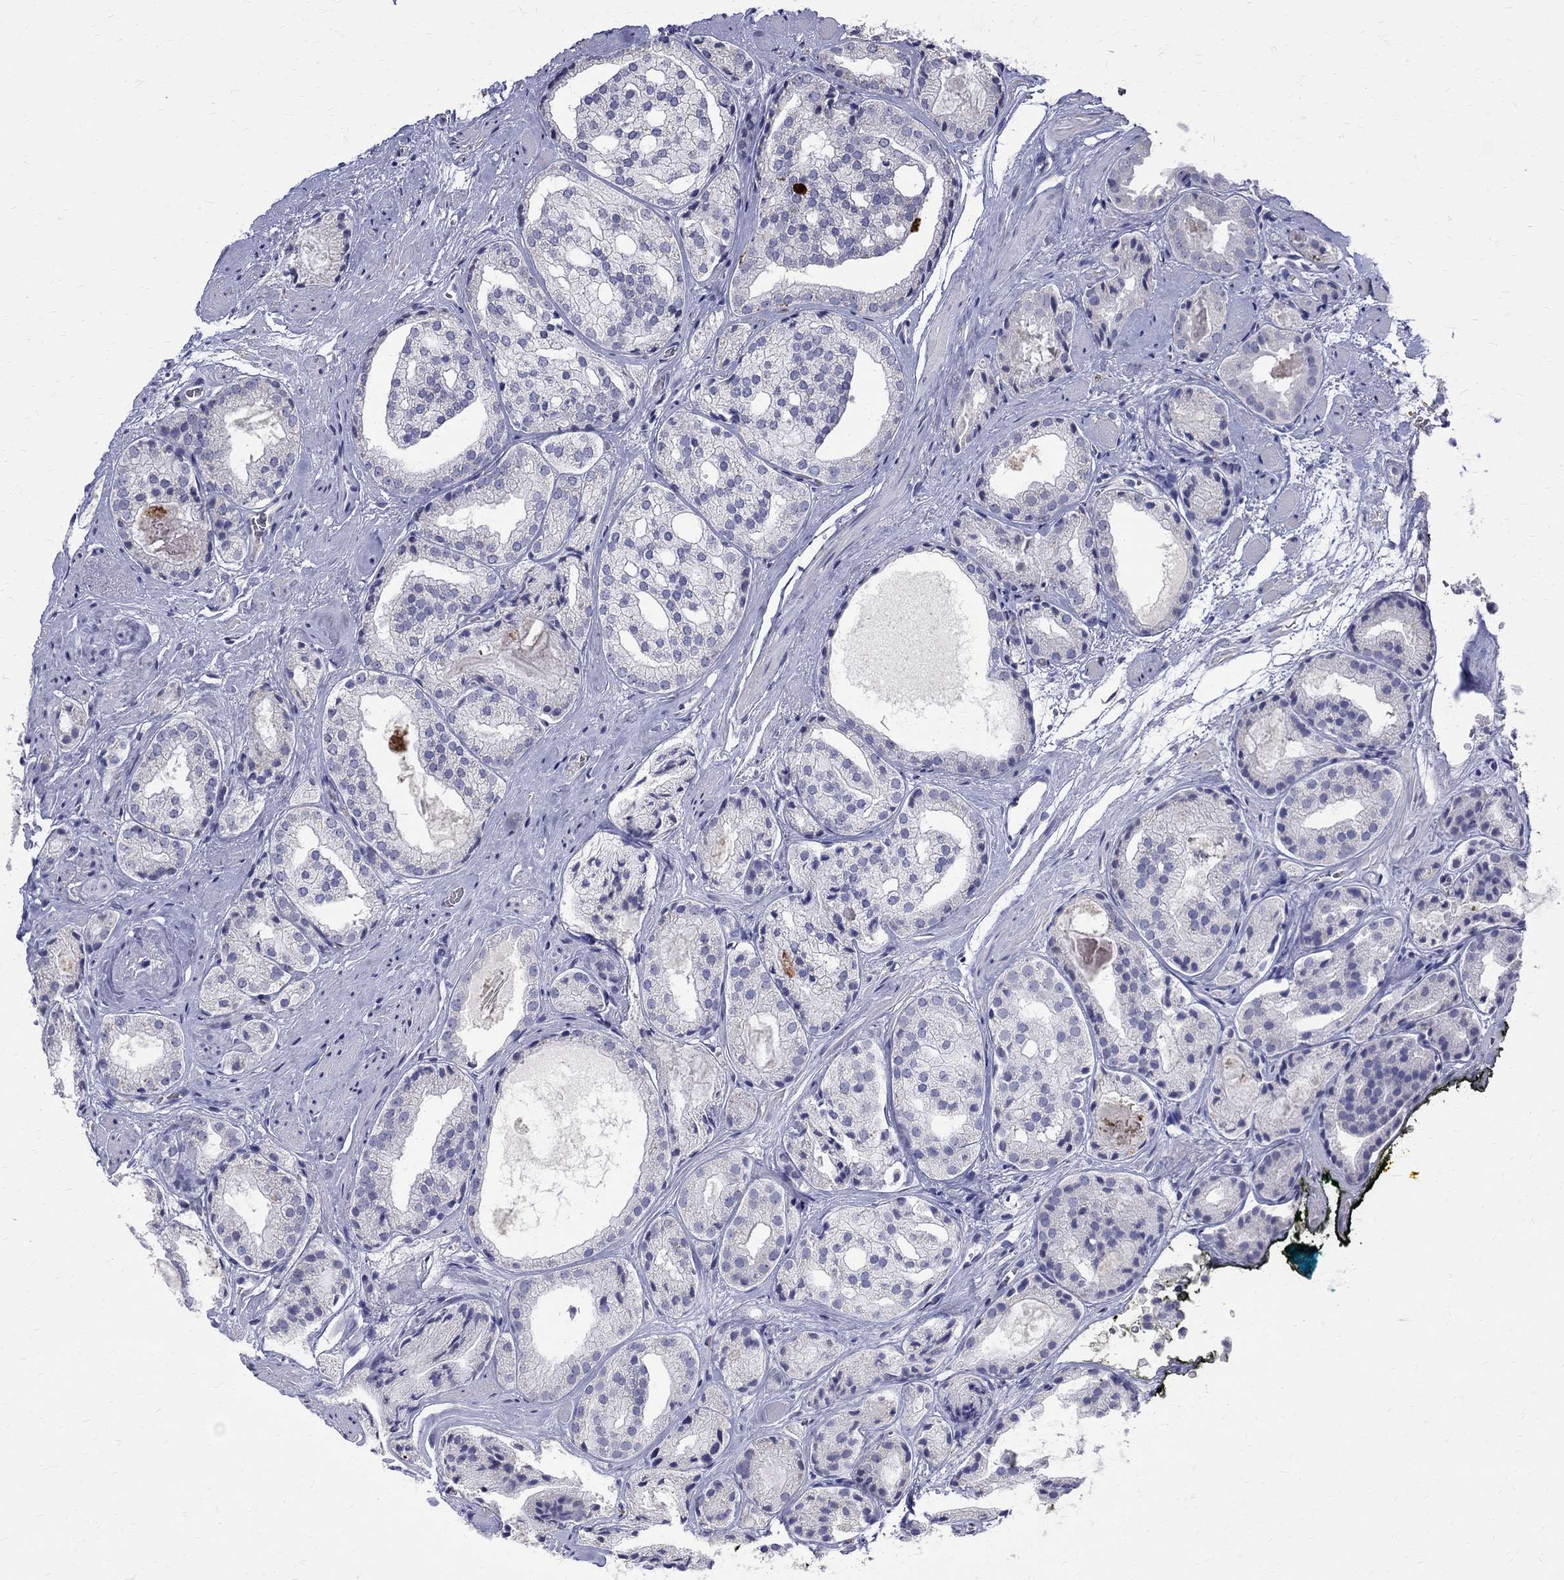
{"staining": {"intensity": "negative", "quantity": "none", "location": "none"}, "tissue": "prostate cancer", "cell_type": "Tumor cells", "image_type": "cancer", "snomed": [{"axis": "morphology", "description": "Adenocarcinoma, Low grade"}, {"axis": "topography", "description": "Prostate"}], "caption": "Immunohistochemistry photomicrograph of human low-grade adenocarcinoma (prostate) stained for a protein (brown), which exhibits no expression in tumor cells.", "gene": "AGER", "patient": {"sex": "male", "age": 69}}